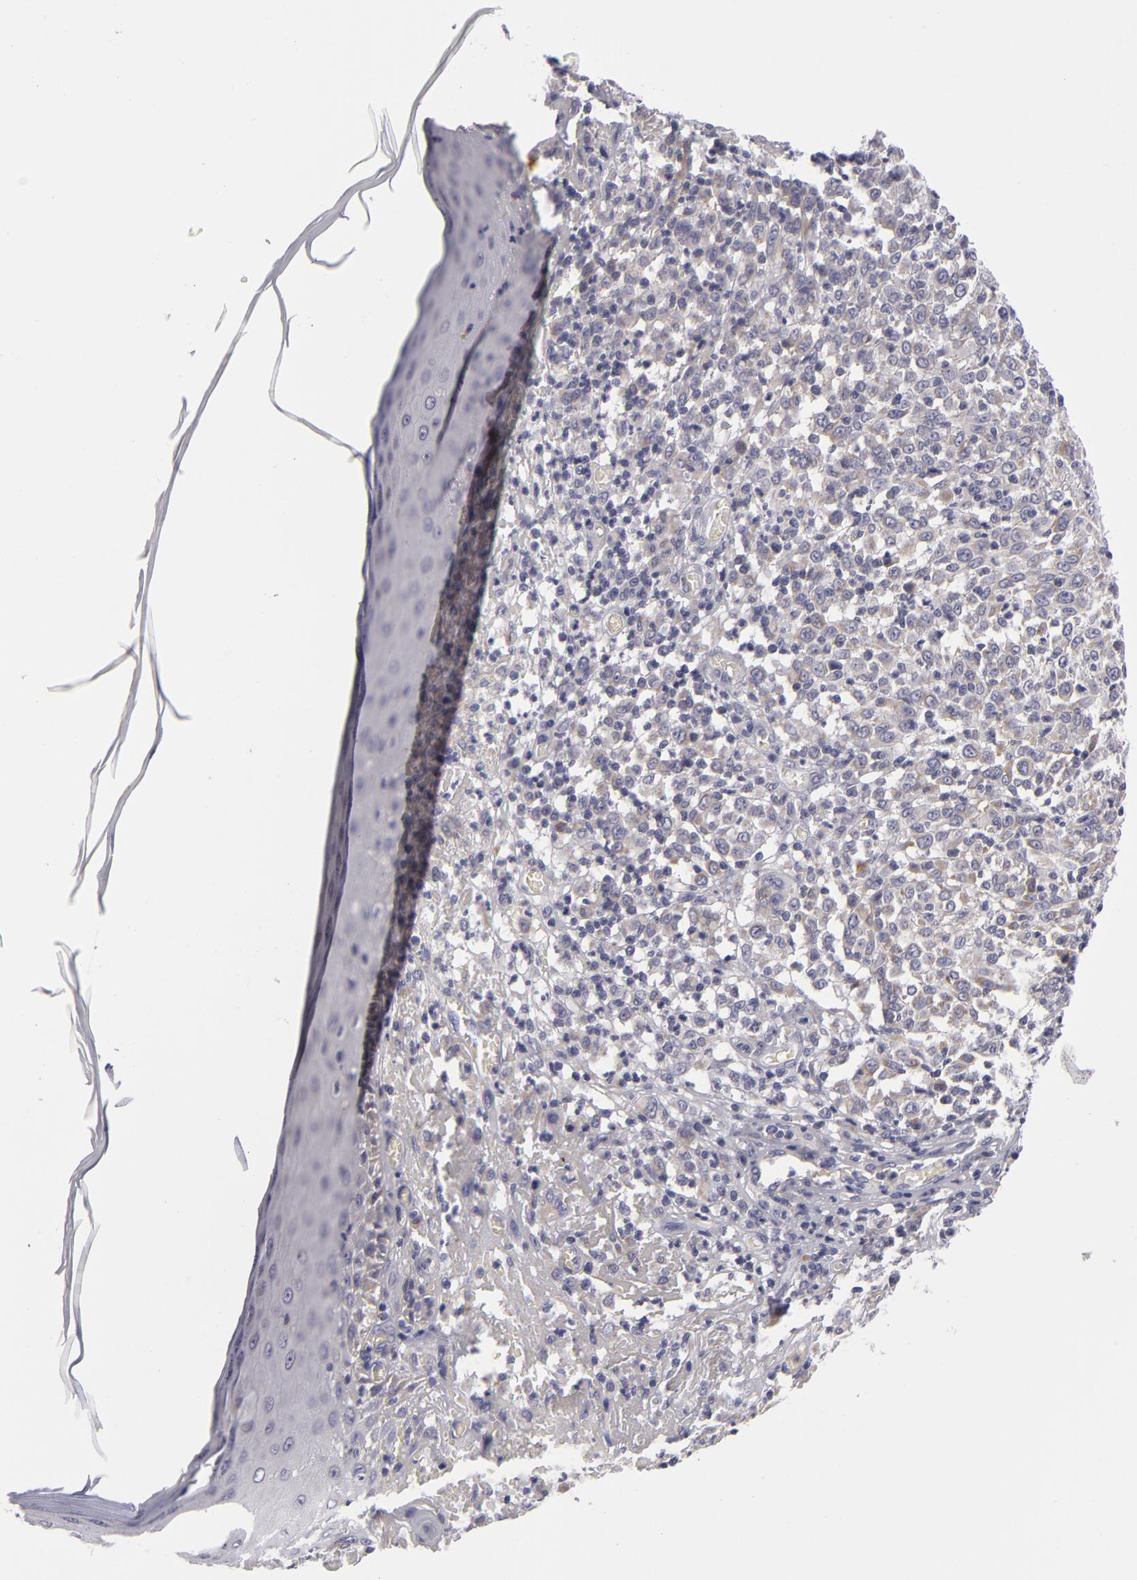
{"staining": {"intensity": "weak", "quantity": "25%-75%", "location": "cytoplasmic/membranous"}, "tissue": "melanoma", "cell_type": "Tumor cells", "image_type": "cancer", "snomed": [{"axis": "morphology", "description": "Malignant melanoma, NOS"}, {"axis": "topography", "description": "Skin"}], "caption": "Human melanoma stained with a brown dye demonstrates weak cytoplasmic/membranous positive staining in approximately 25%-75% of tumor cells.", "gene": "ATP2B3", "patient": {"sex": "female", "age": 49}}